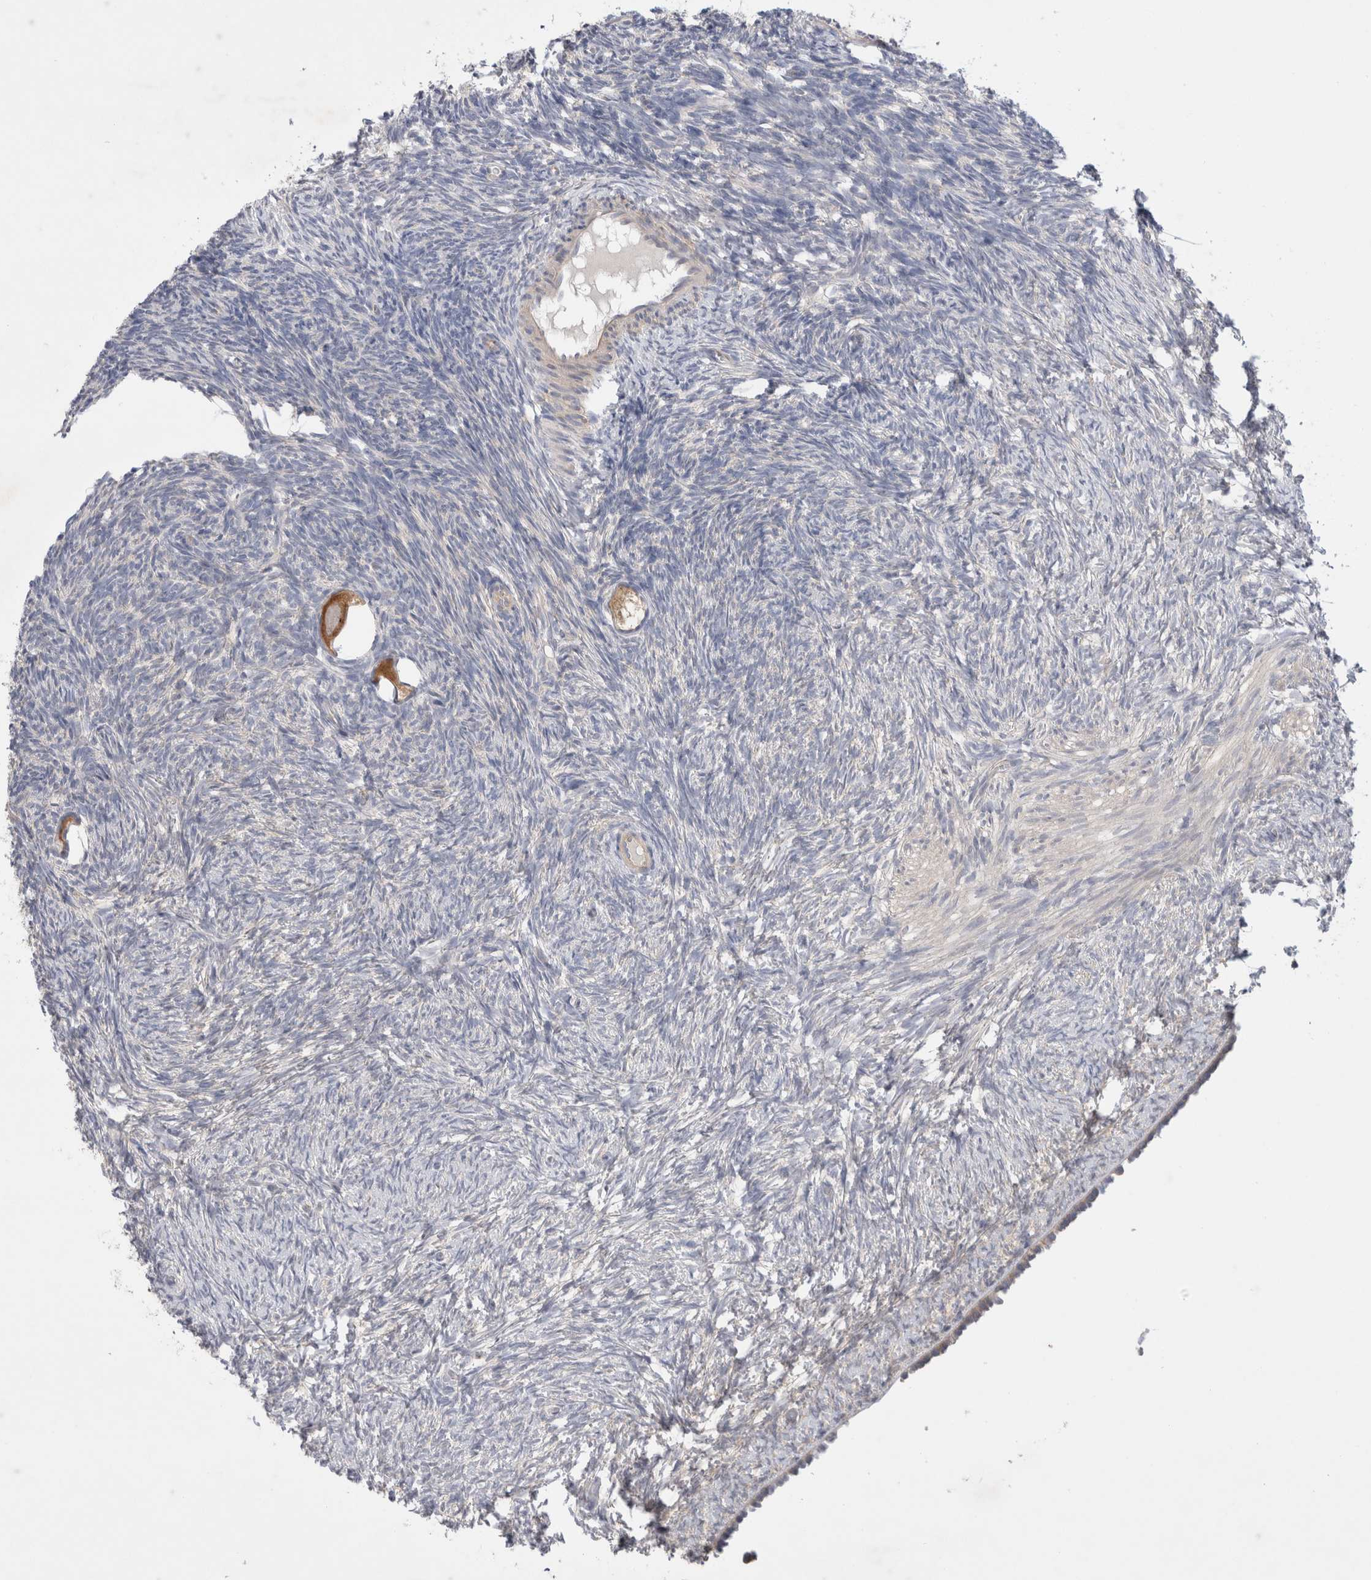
{"staining": {"intensity": "moderate", "quantity": ">75%", "location": "cytoplasmic/membranous"}, "tissue": "ovary", "cell_type": "Follicle cells", "image_type": "normal", "snomed": [{"axis": "morphology", "description": "Normal tissue, NOS"}, {"axis": "topography", "description": "Ovary"}], "caption": "DAB immunohistochemical staining of normal ovary exhibits moderate cytoplasmic/membranous protein staining in approximately >75% of follicle cells.", "gene": "WIPF2", "patient": {"sex": "female", "age": 34}}